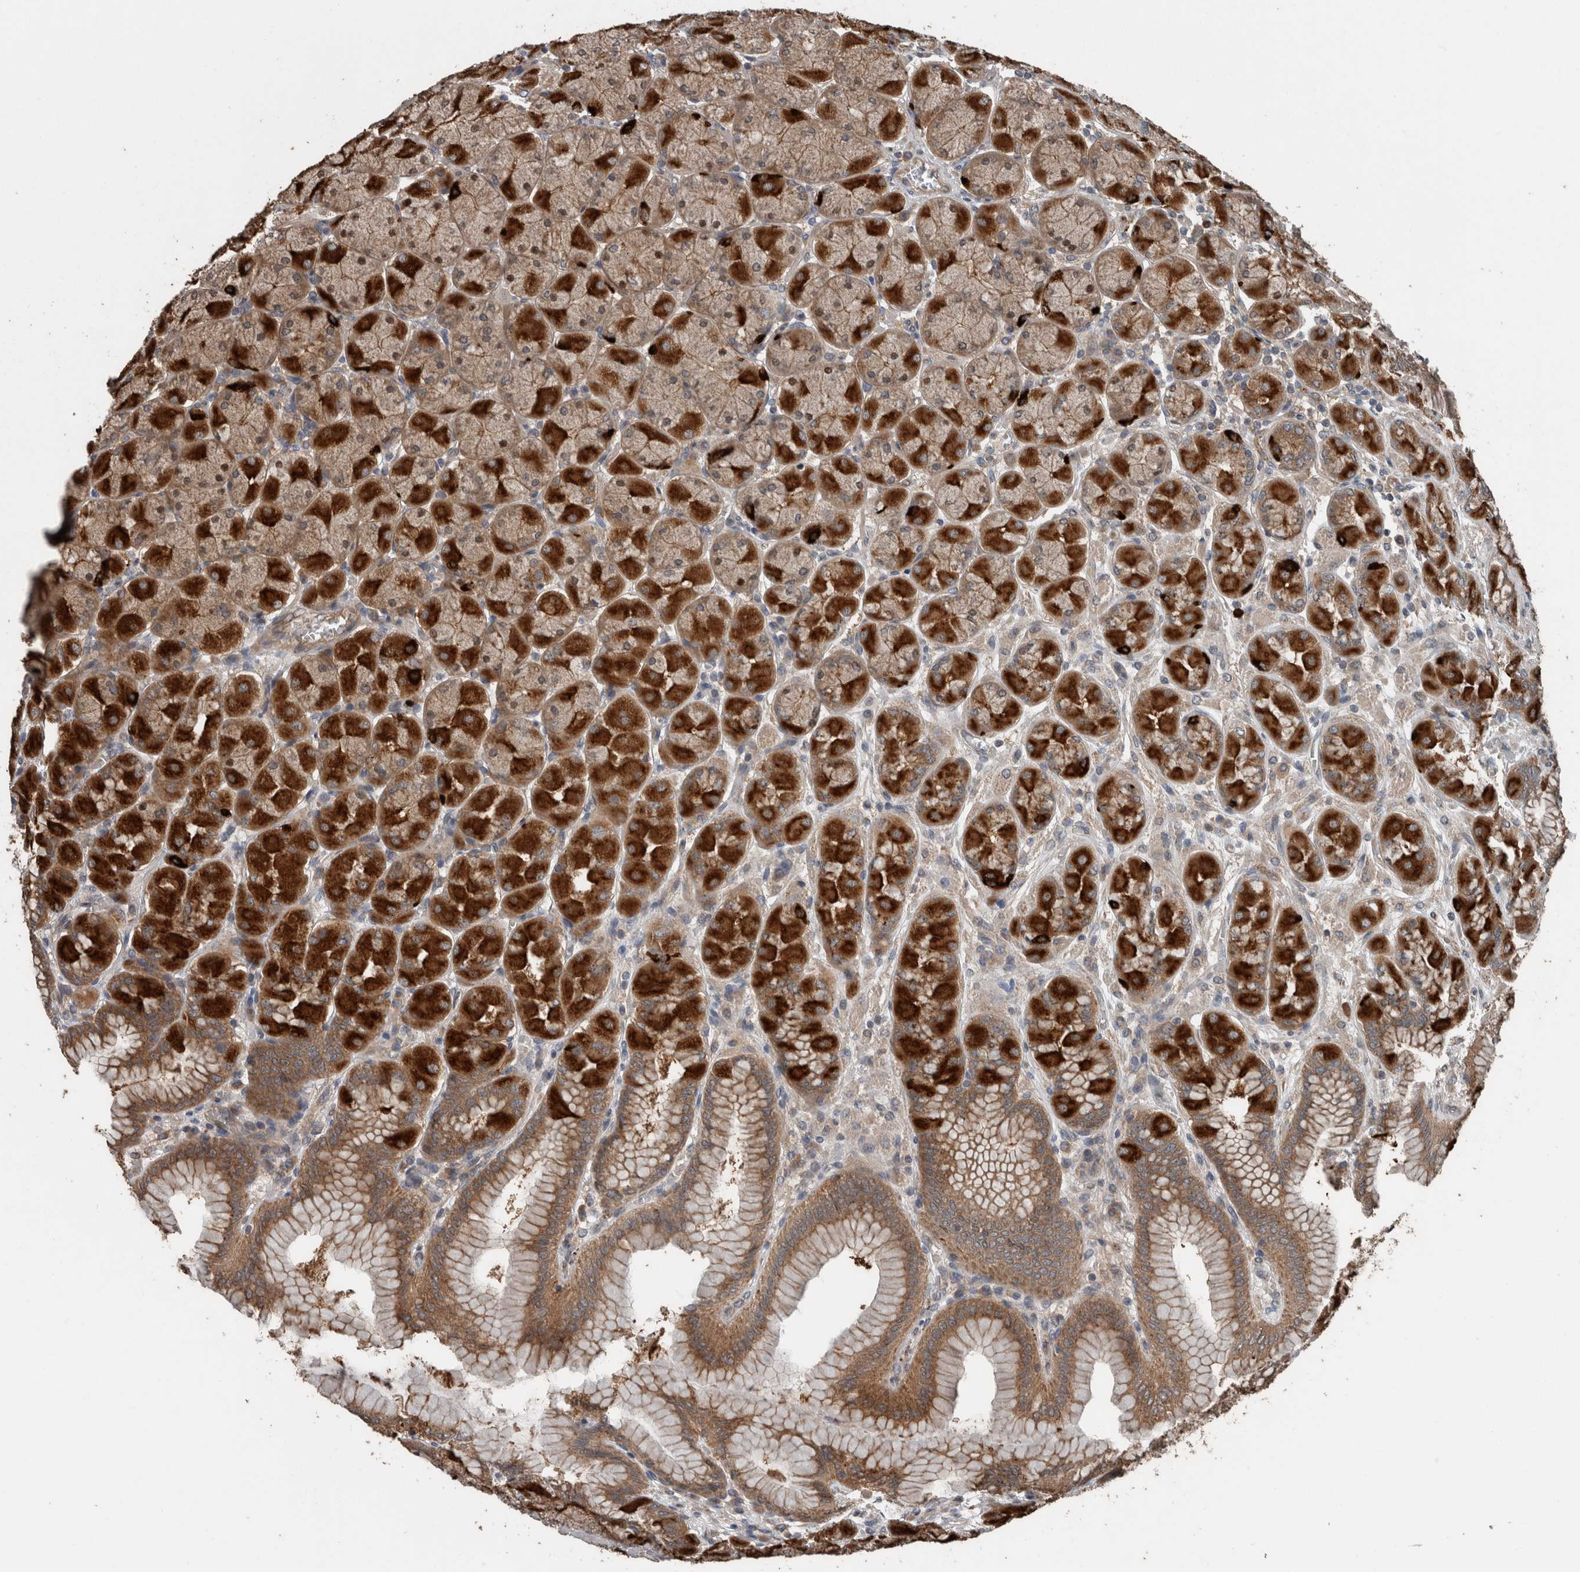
{"staining": {"intensity": "strong", "quantity": "25%-75%", "location": "cytoplasmic/membranous"}, "tissue": "stomach", "cell_type": "Glandular cells", "image_type": "normal", "snomed": [{"axis": "morphology", "description": "Normal tissue, NOS"}, {"axis": "topography", "description": "Stomach, upper"}], "caption": "A high amount of strong cytoplasmic/membranous expression is seen in about 25%-75% of glandular cells in unremarkable stomach.", "gene": "RIOK3", "patient": {"sex": "female", "age": 56}}